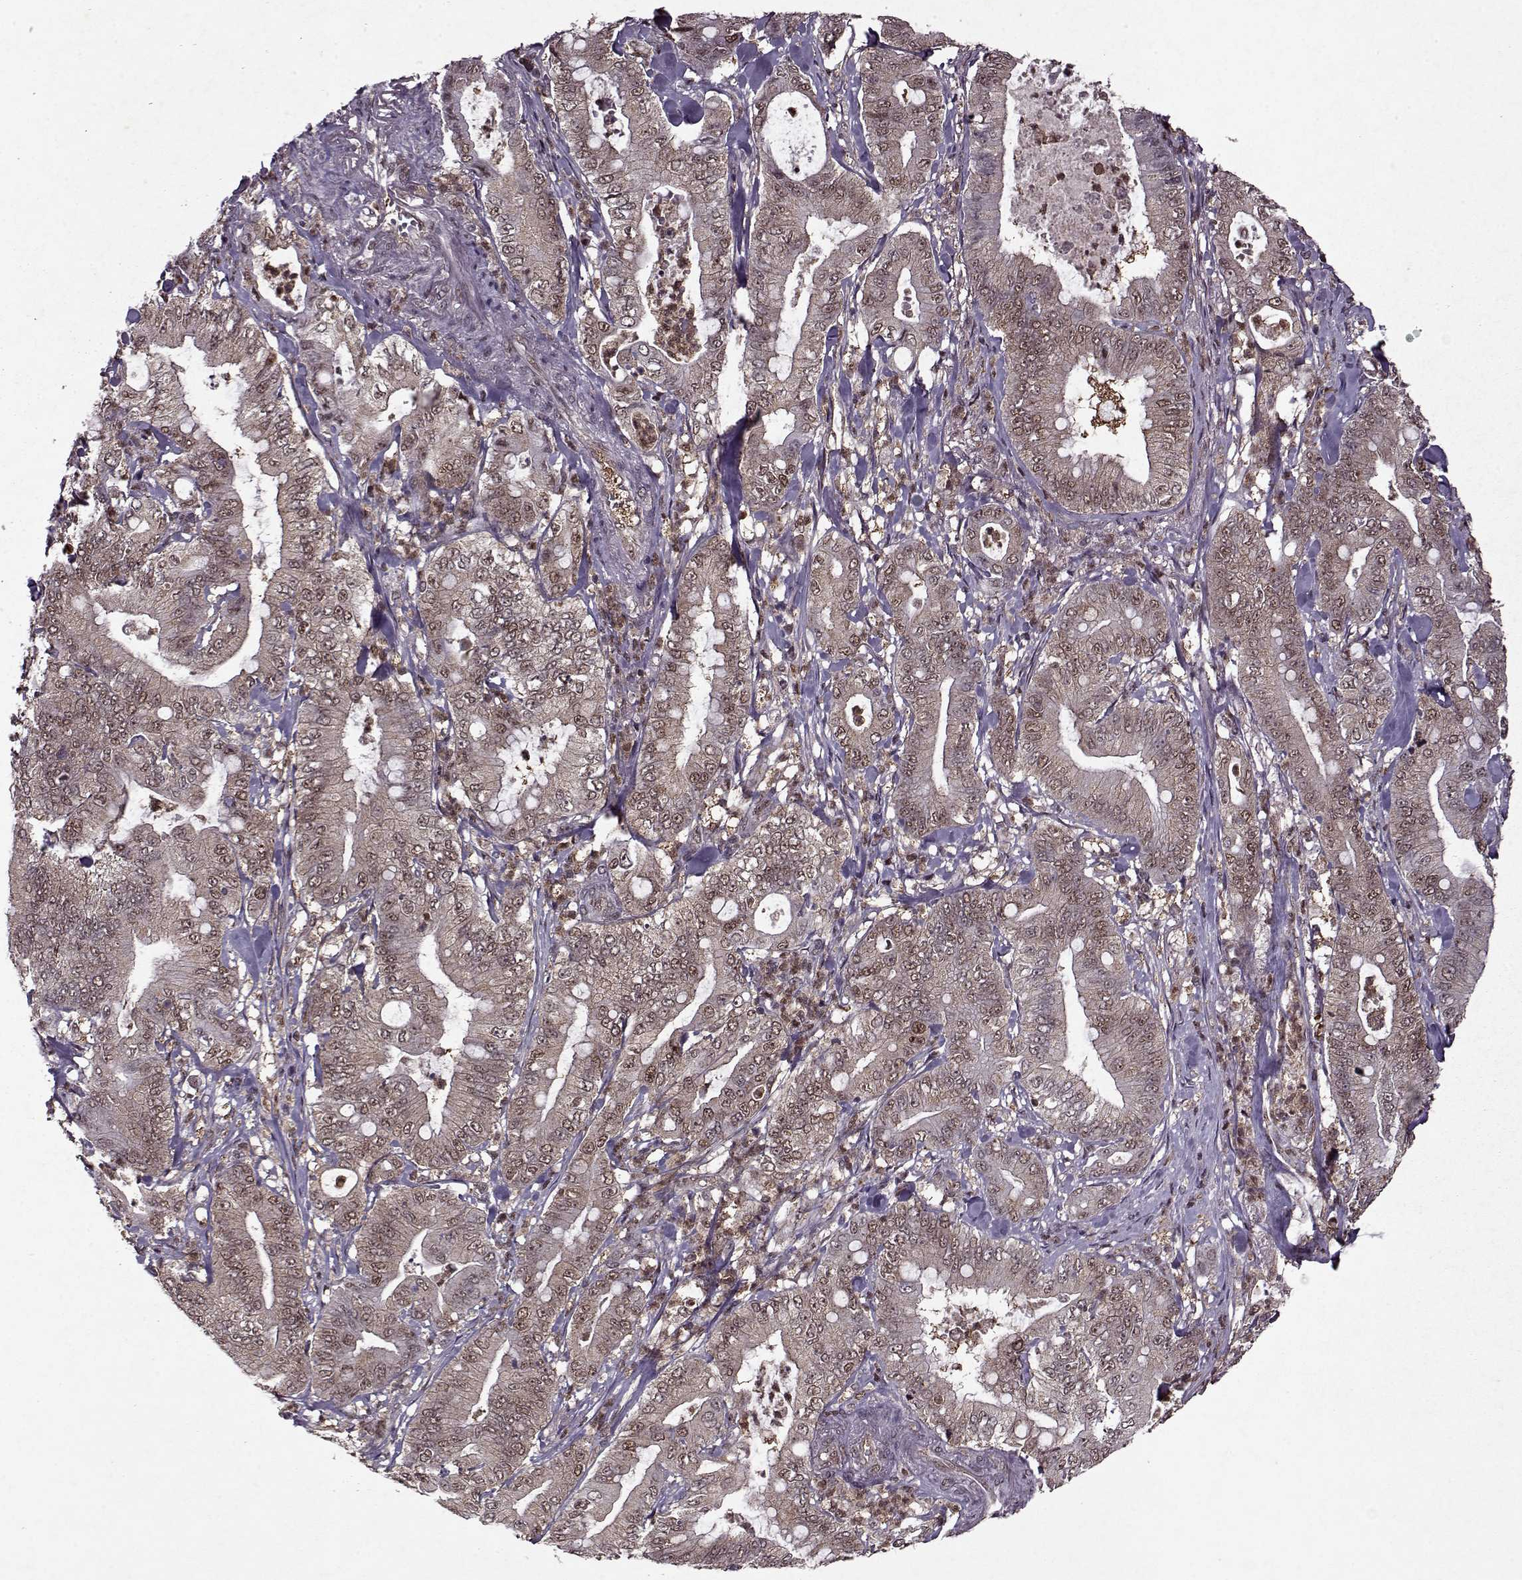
{"staining": {"intensity": "weak", "quantity": ">75%", "location": "cytoplasmic/membranous,nuclear"}, "tissue": "pancreatic cancer", "cell_type": "Tumor cells", "image_type": "cancer", "snomed": [{"axis": "morphology", "description": "Adenocarcinoma, NOS"}, {"axis": "topography", "description": "Pancreas"}], "caption": "DAB (3,3'-diaminobenzidine) immunohistochemical staining of pancreatic cancer (adenocarcinoma) displays weak cytoplasmic/membranous and nuclear protein positivity in about >75% of tumor cells. (Stains: DAB in brown, nuclei in blue, Microscopy: brightfield microscopy at high magnification).", "gene": "PSMA7", "patient": {"sex": "male", "age": 71}}